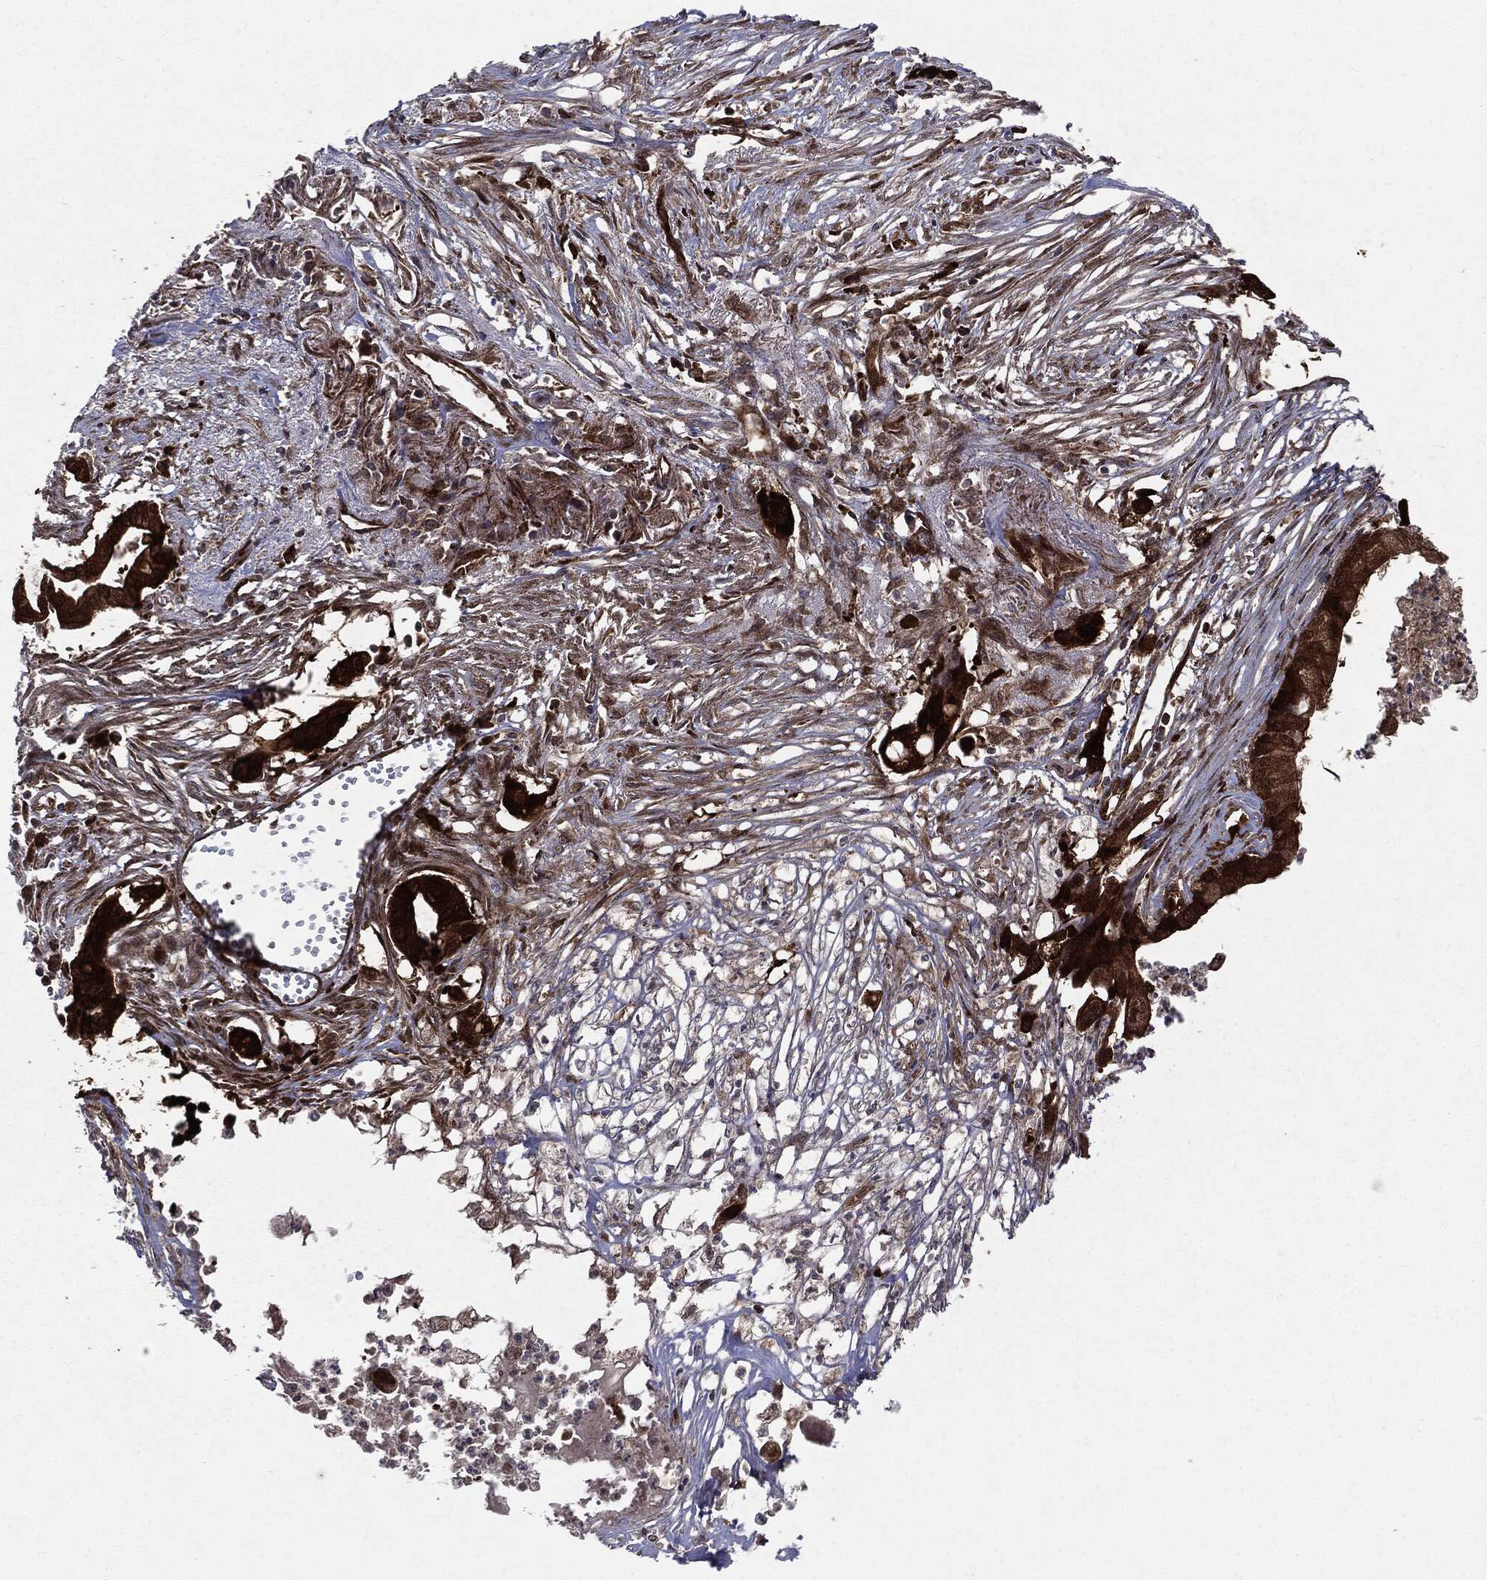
{"staining": {"intensity": "strong", "quantity": ">75%", "location": "cytoplasmic/membranous"}, "tissue": "pancreatic cancer", "cell_type": "Tumor cells", "image_type": "cancer", "snomed": [{"axis": "morphology", "description": "Normal tissue, NOS"}, {"axis": "morphology", "description": "Adenocarcinoma, NOS"}, {"axis": "topography", "description": "Pancreas"}], "caption": "Immunohistochemistry (IHC) staining of pancreatic cancer (adenocarcinoma), which demonstrates high levels of strong cytoplasmic/membranous positivity in about >75% of tumor cells indicating strong cytoplasmic/membranous protein positivity. The staining was performed using DAB (brown) for protein detection and nuclei were counterstained in hematoxylin (blue).", "gene": "OTUB1", "patient": {"sex": "female", "age": 58}}